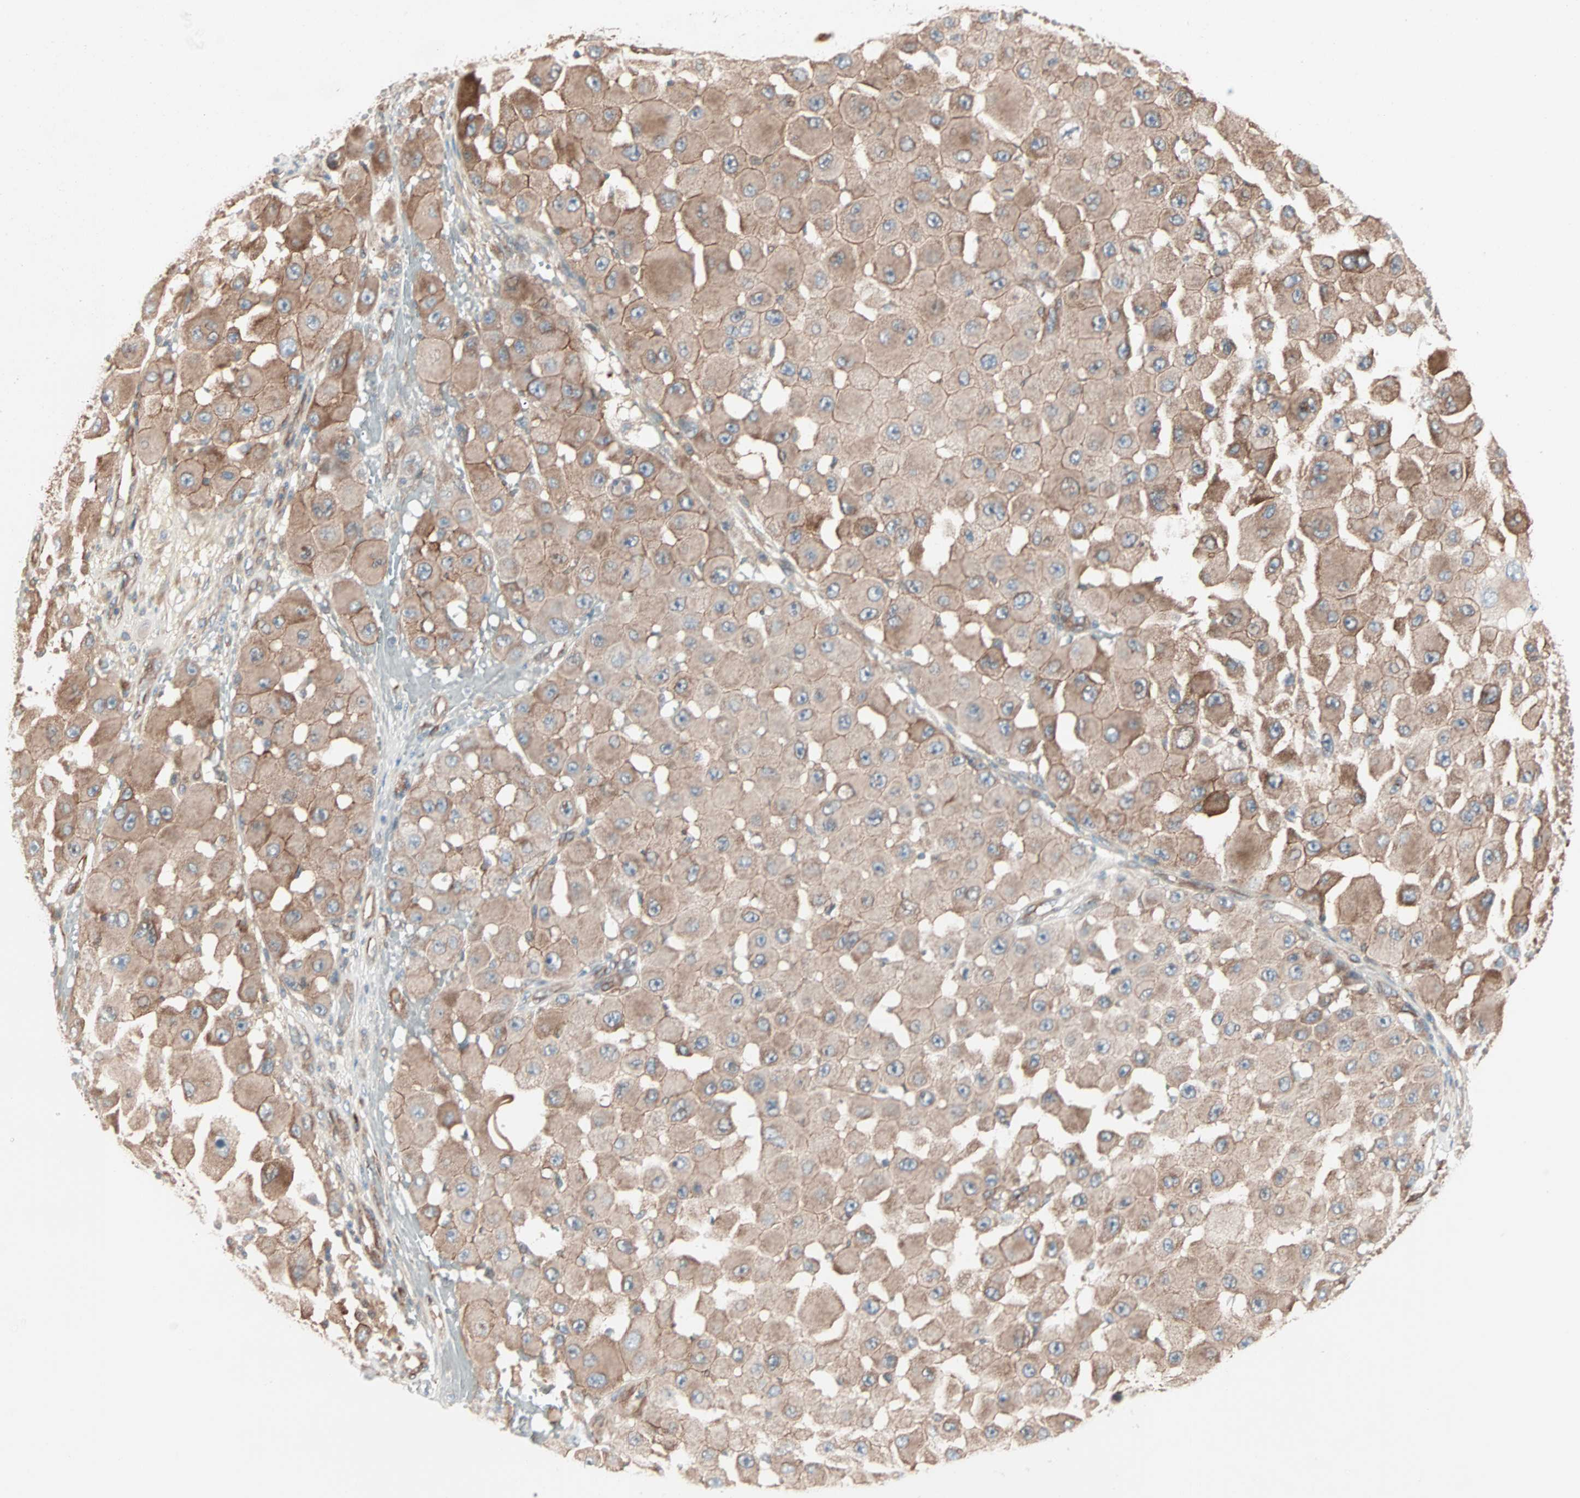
{"staining": {"intensity": "moderate", "quantity": ">75%", "location": "cytoplasmic/membranous"}, "tissue": "melanoma", "cell_type": "Tumor cells", "image_type": "cancer", "snomed": [{"axis": "morphology", "description": "Malignant melanoma, NOS"}, {"axis": "topography", "description": "Skin"}], "caption": "Malignant melanoma stained with DAB (3,3'-diaminobenzidine) IHC shows medium levels of moderate cytoplasmic/membranous staining in about >75% of tumor cells.", "gene": "ALG5", "patient": {"sex": "female", "age": 81}}